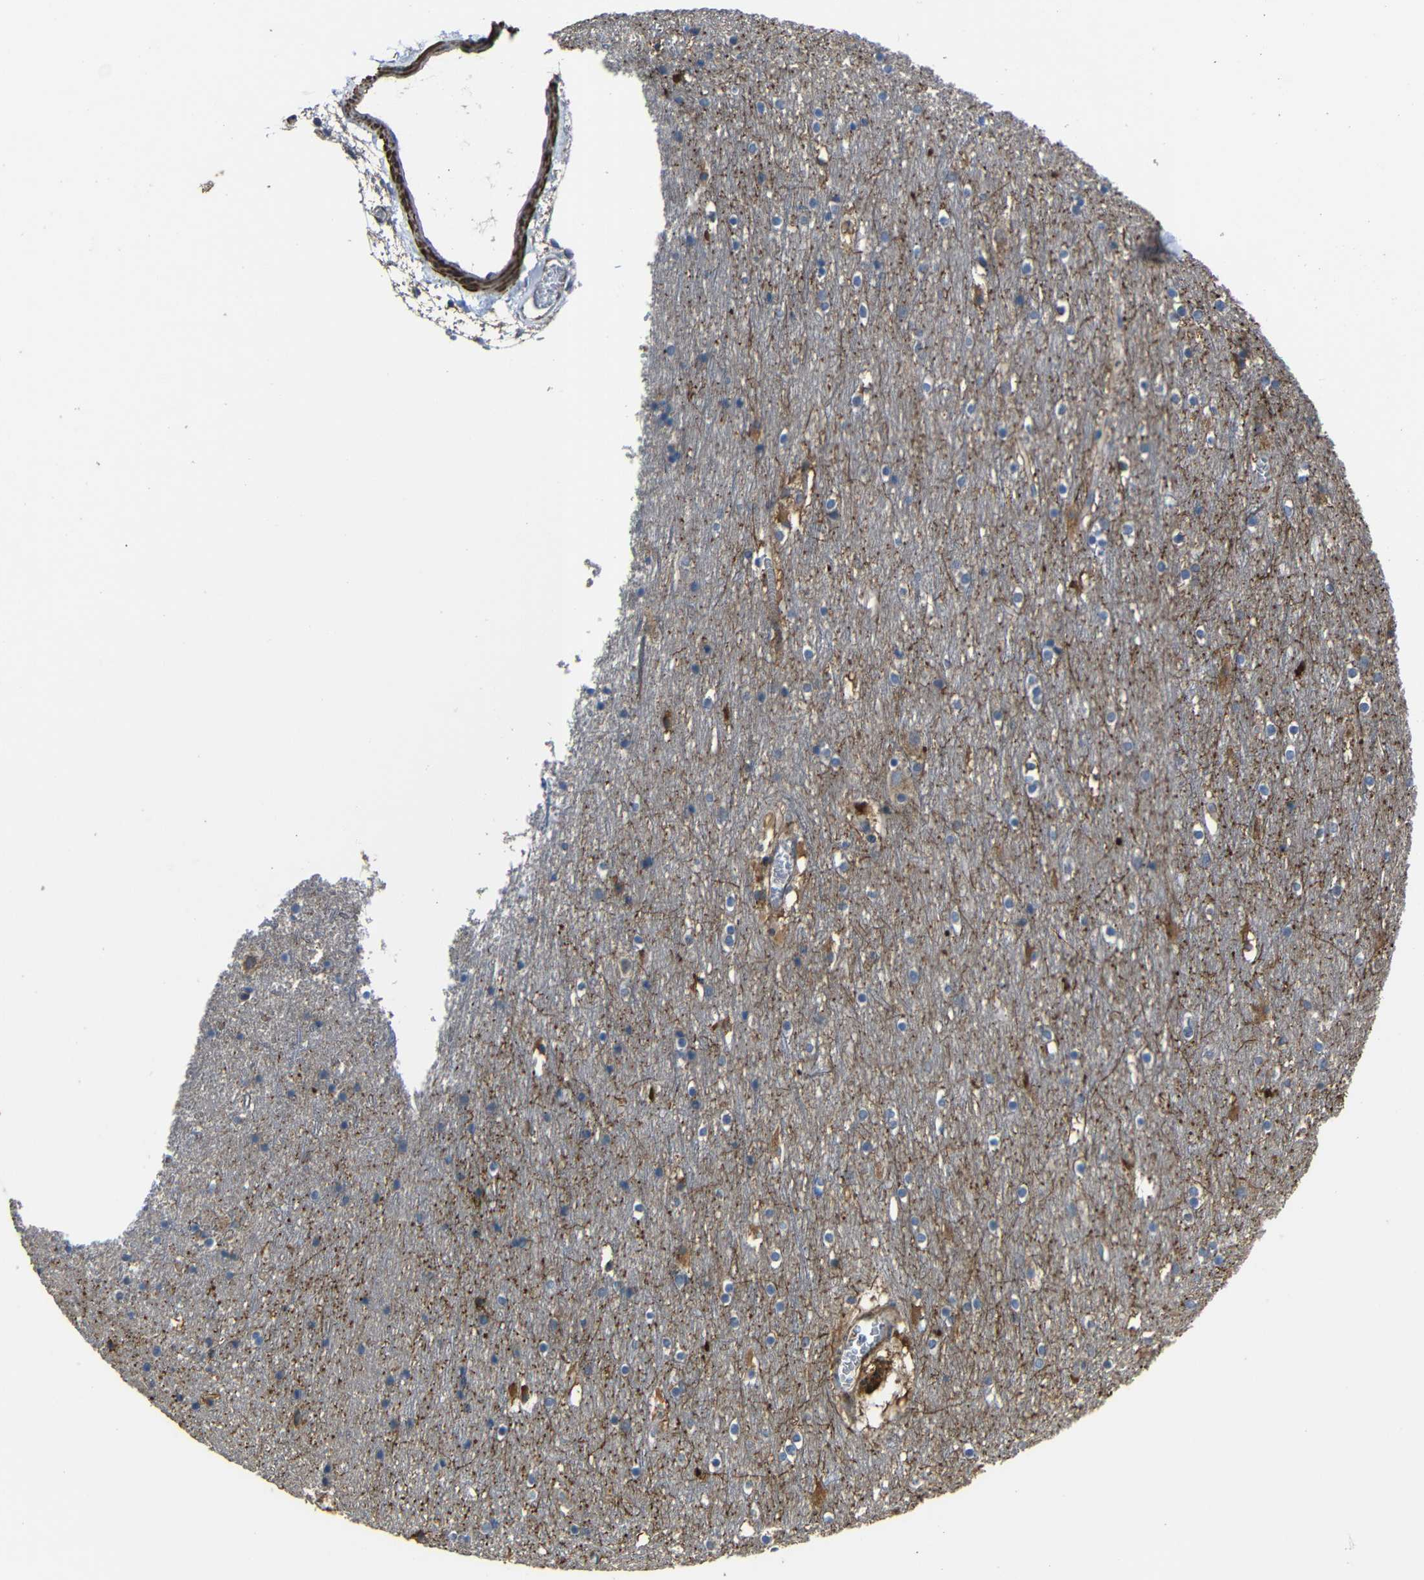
{"staining": {"intensity": "moderate", "quantity": "25%-75%", "location": "cytoplasmic/membranous"}, "tissue": "cerebral cortex", "cell_type": "Endothelial cells", "image_type": "normal", "snomed": [{"axis": "morphology", "description": "Normal tissue, NOS"}, {"axis": "topography", "description": "Cerebral cortex"}], "caption": "Brown immunohistochemical staining in benign human cerebral cortex demonstrates moderate cytoplasmic/membranous expression in approximately 25%-75% of endothelial cells. The staining is performed using DAB (3,3'-diaminobenzidine) brown chromogen to label protein expression. The nuclei are counter-stained blue using hematoxylin.", "gene": "SNN", "patient": {"sex": "male", "age": 45}}